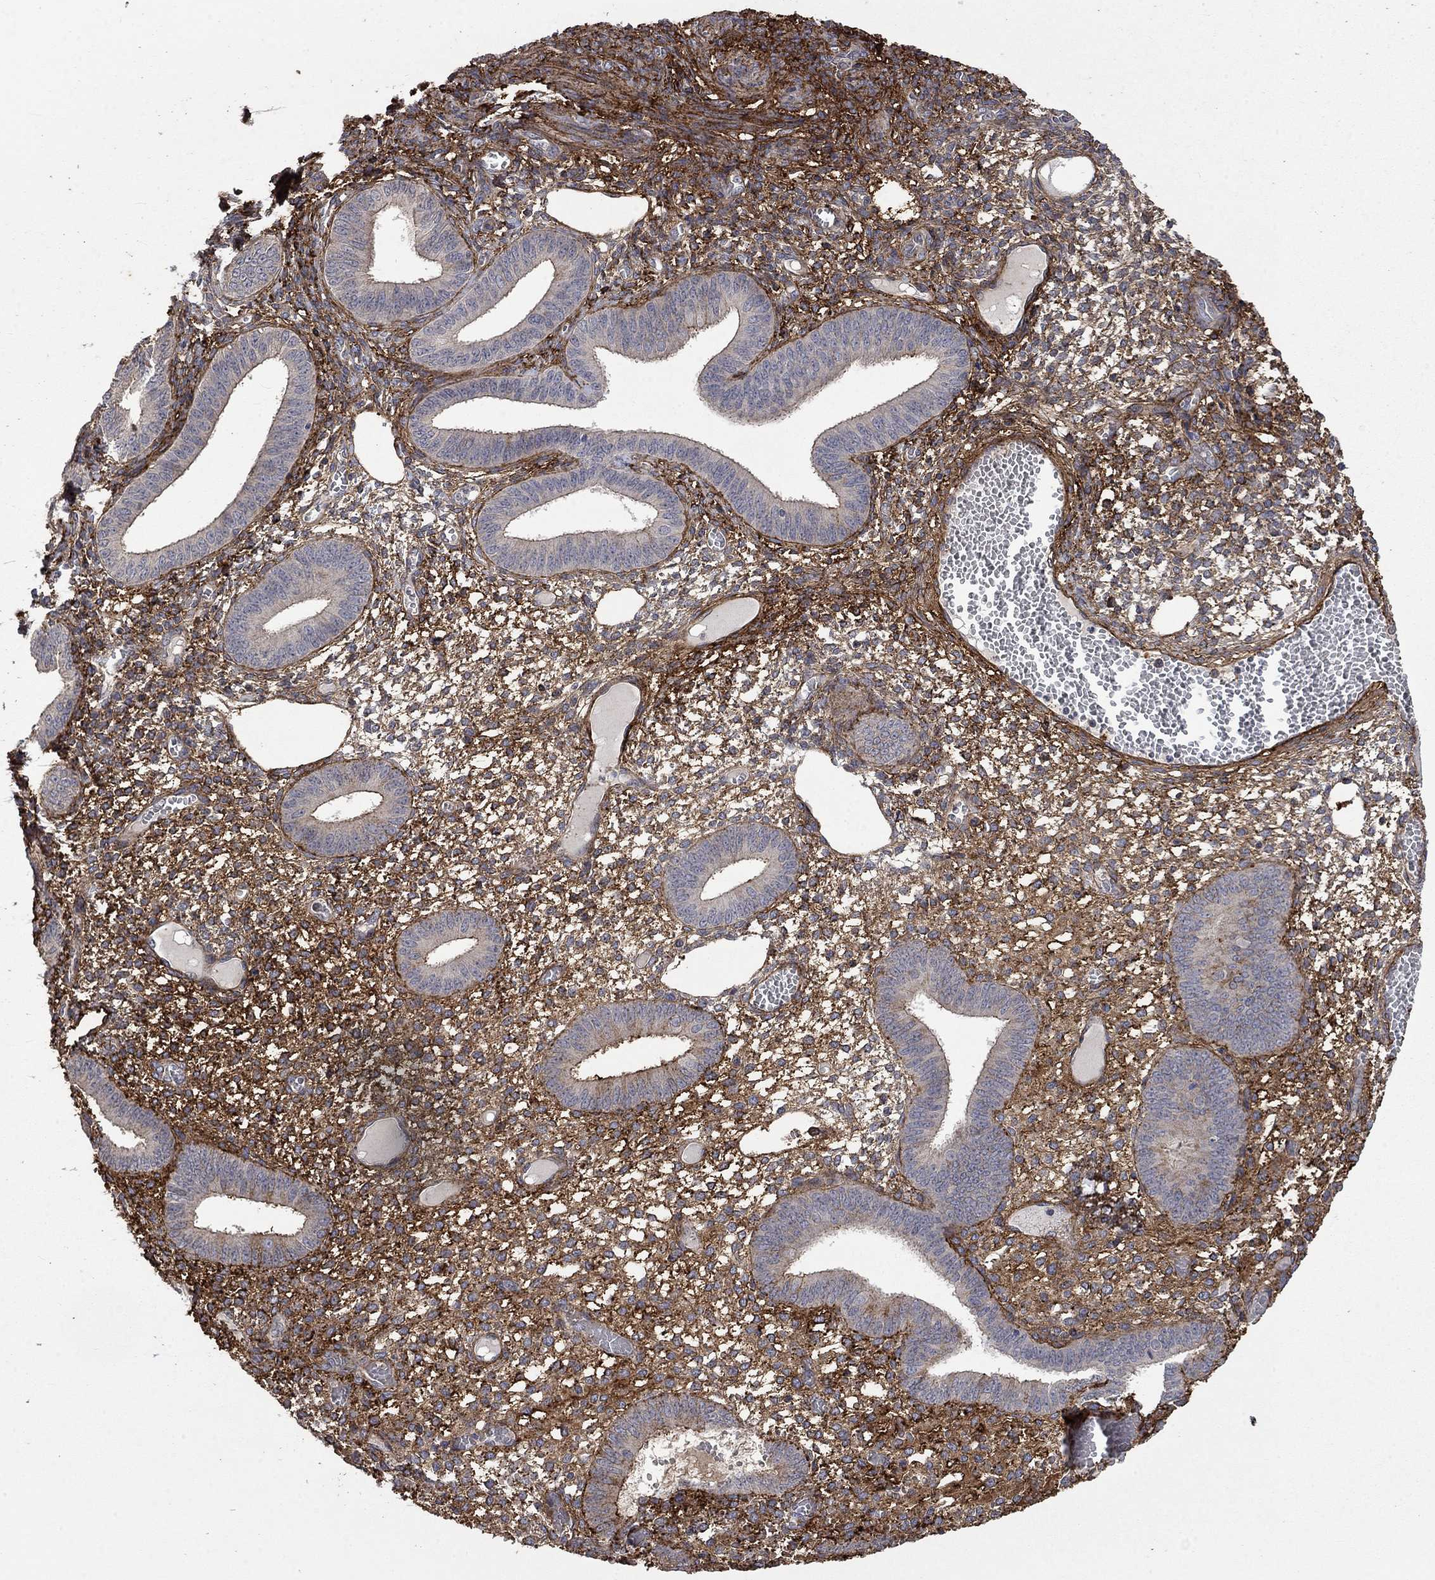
{"staining": {"intensity": "negative", "quantity": "none", "location": "none"}, "tissue": "endometrium", "cell_type": "Cells in endometrial stroma", "image_type": "normal", "snomed": [{"axis": "morphology", "description": "Normal tissue, NOS"}, {"axis": "topography", "description": "Endometrium"}], "caption": "Cells in endometrial stroma show no significant positivity in benign endometrium. (Brightfield microscopy of DAB immunohistochemistry at high magnification).", "gene": "VCAN", "patient": {"sex": "female", "age": 42}}